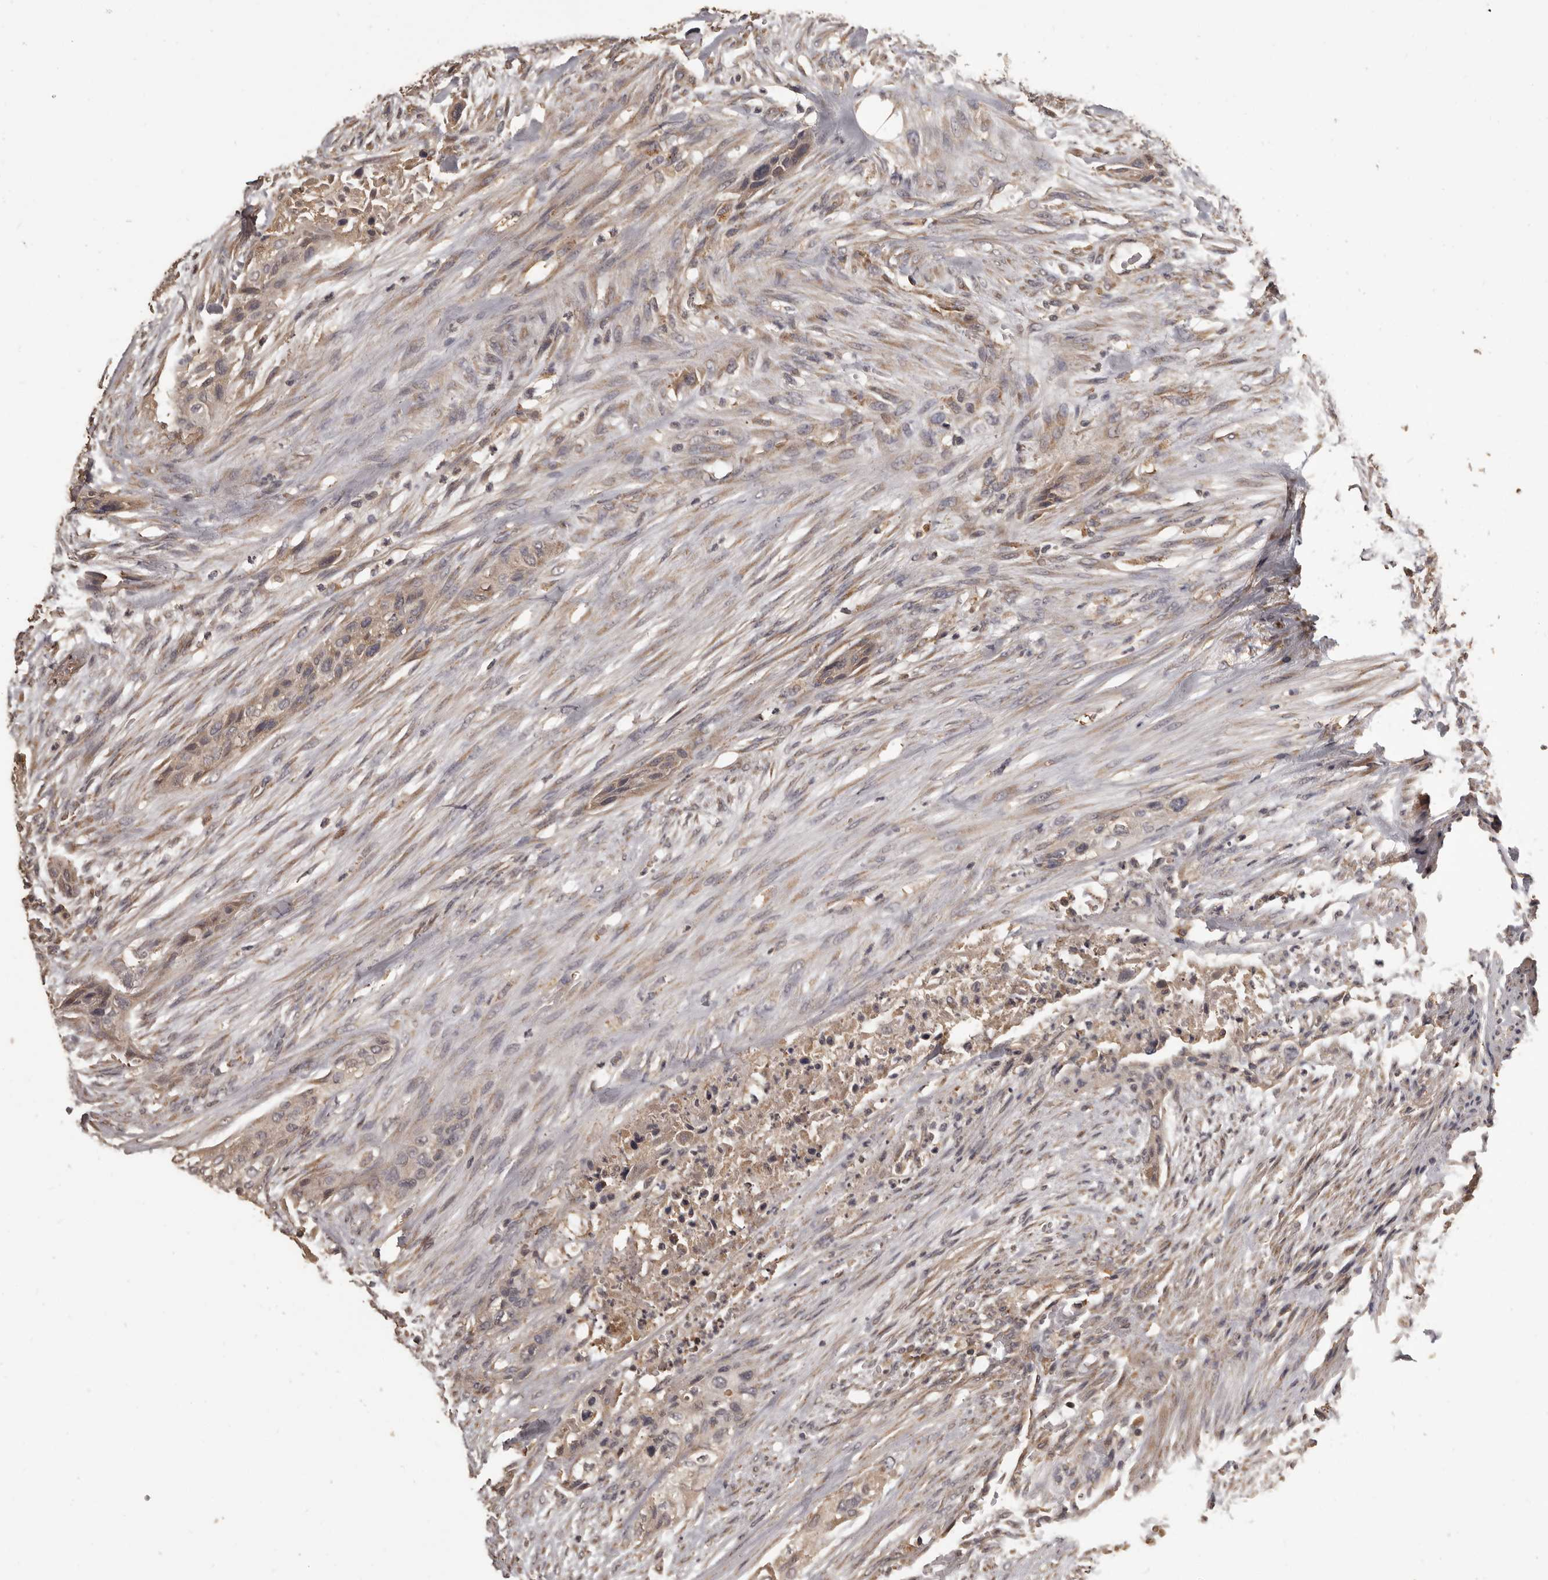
{"staining": {"intensity": "weak", "quantity": ">75%", "location": "cytoplasmic/membranous"}, "tissue": "urothelial cancer", "cell_type": "Tumor cells", "image_type": "cancer", "snomed": [{"axis": "morphology", "description": "Urothelial carcinoma, High grade"}, {"axis": "topography", "description": "Urinary bladder"}], "caption": "Protein expression analysis of human urothelial carcinoma (high-grade) reveals weak cytoplasmic/membranous positivity in about >75% of tumor cells. The staining was performed using DAB (3,3'-diaminobenzidine), with brown indicating positive protein expression. Nuclei are stained blue with hematoxylin.", "gene": "MGAT5", "patient": {"sex": "male", "age": 35}}